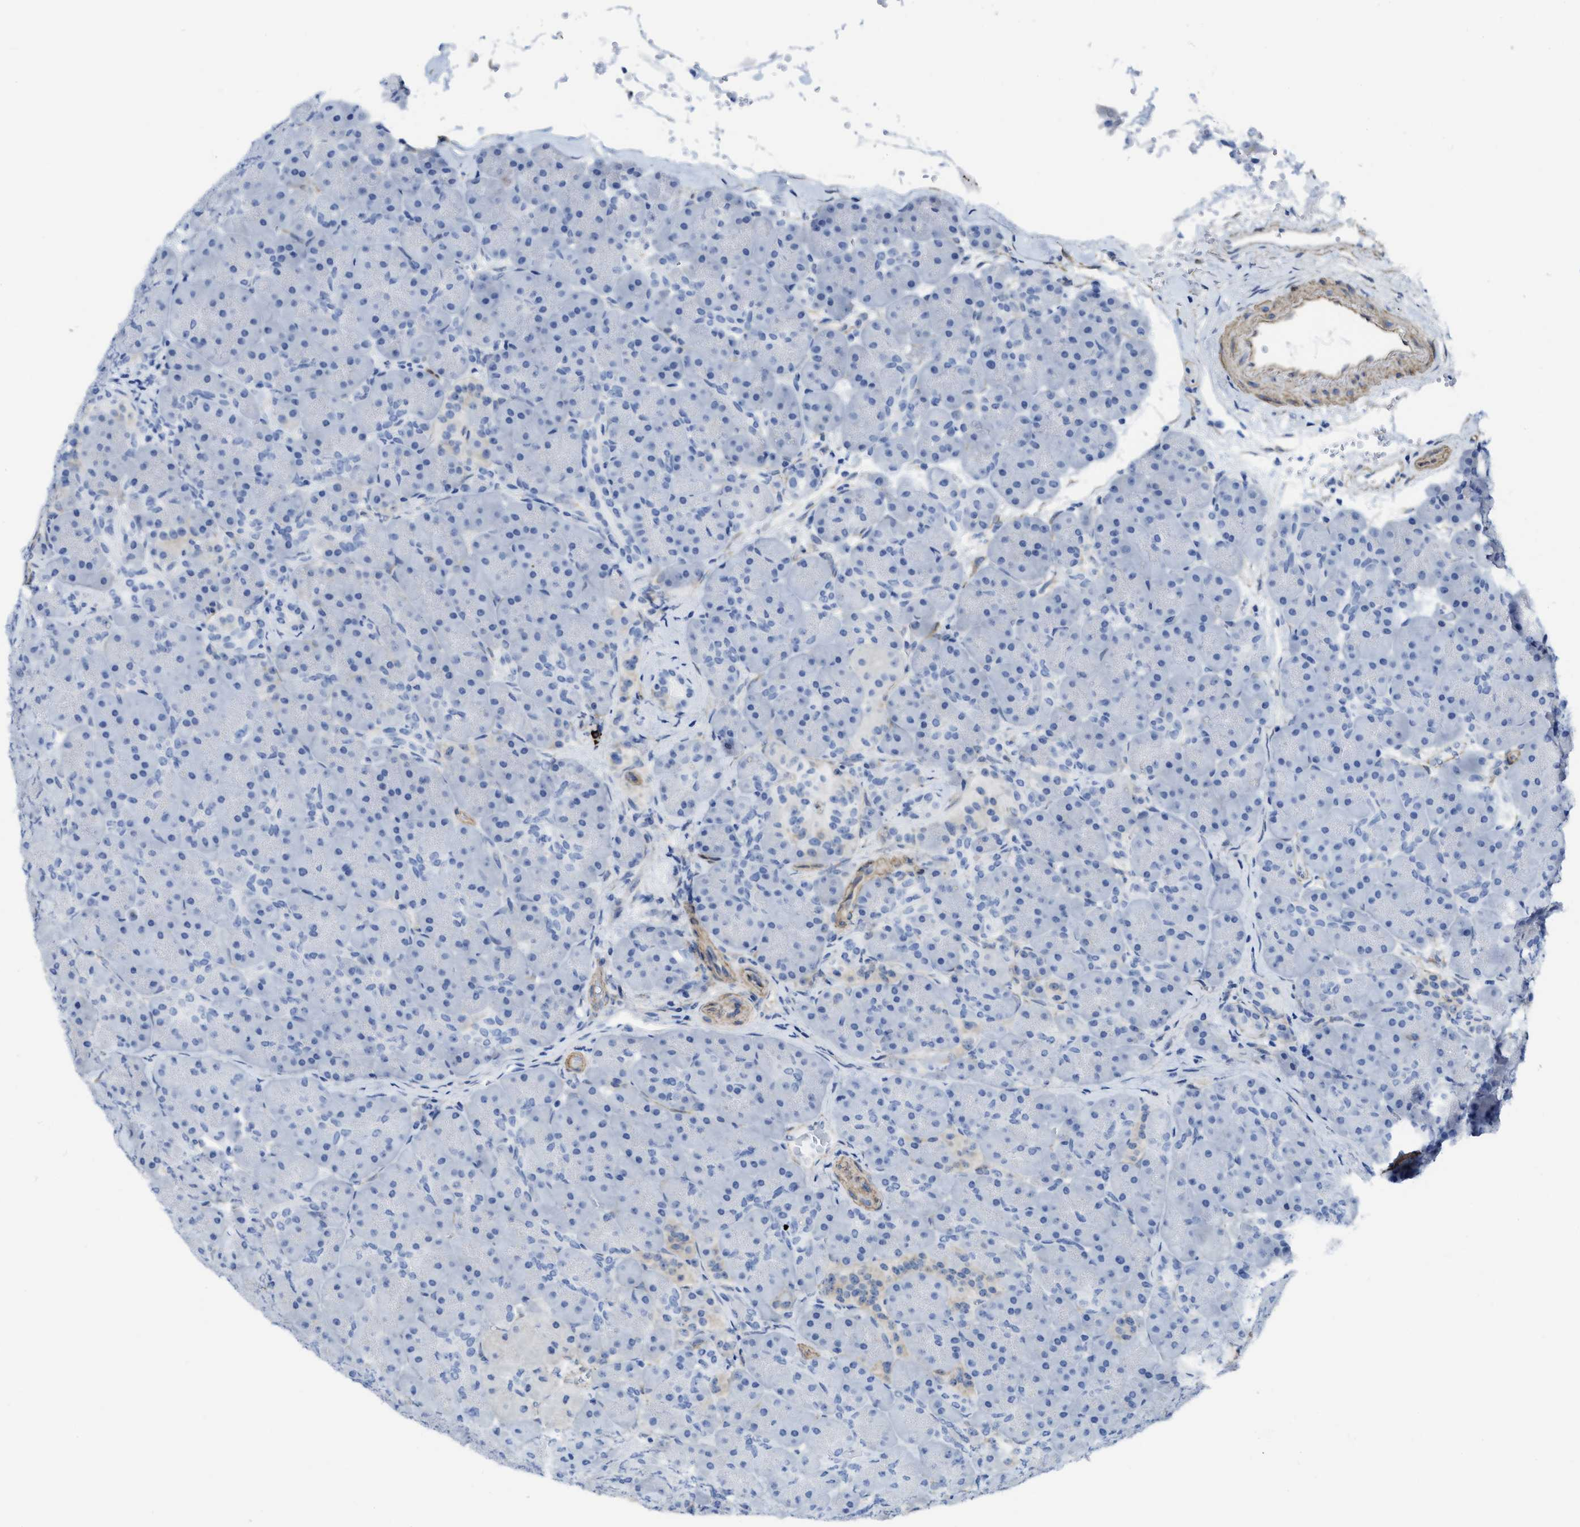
{"staining": {"intensity": "negative", "quantity": "none", "location": "none"}, "tissue": "pancreas", "cell_type": "Exocrine glandular cells", "image_type": "normal", "snomed": [{"axis": "morphology", "description": "Normal tissue, NOS"}, {"axis": "topography", "description": "Pancreas"}], "caption": "Immunohistochemistry (IHC) image of benign pancreas: human pancreas stained with DAB exhibits no significant protein positivity in exocrine glandular cells. (DAB immunohistochemistry with hematoxylin counter stain).", "gene": "TUB", "patient": {"sex": "male", "age": 66}}